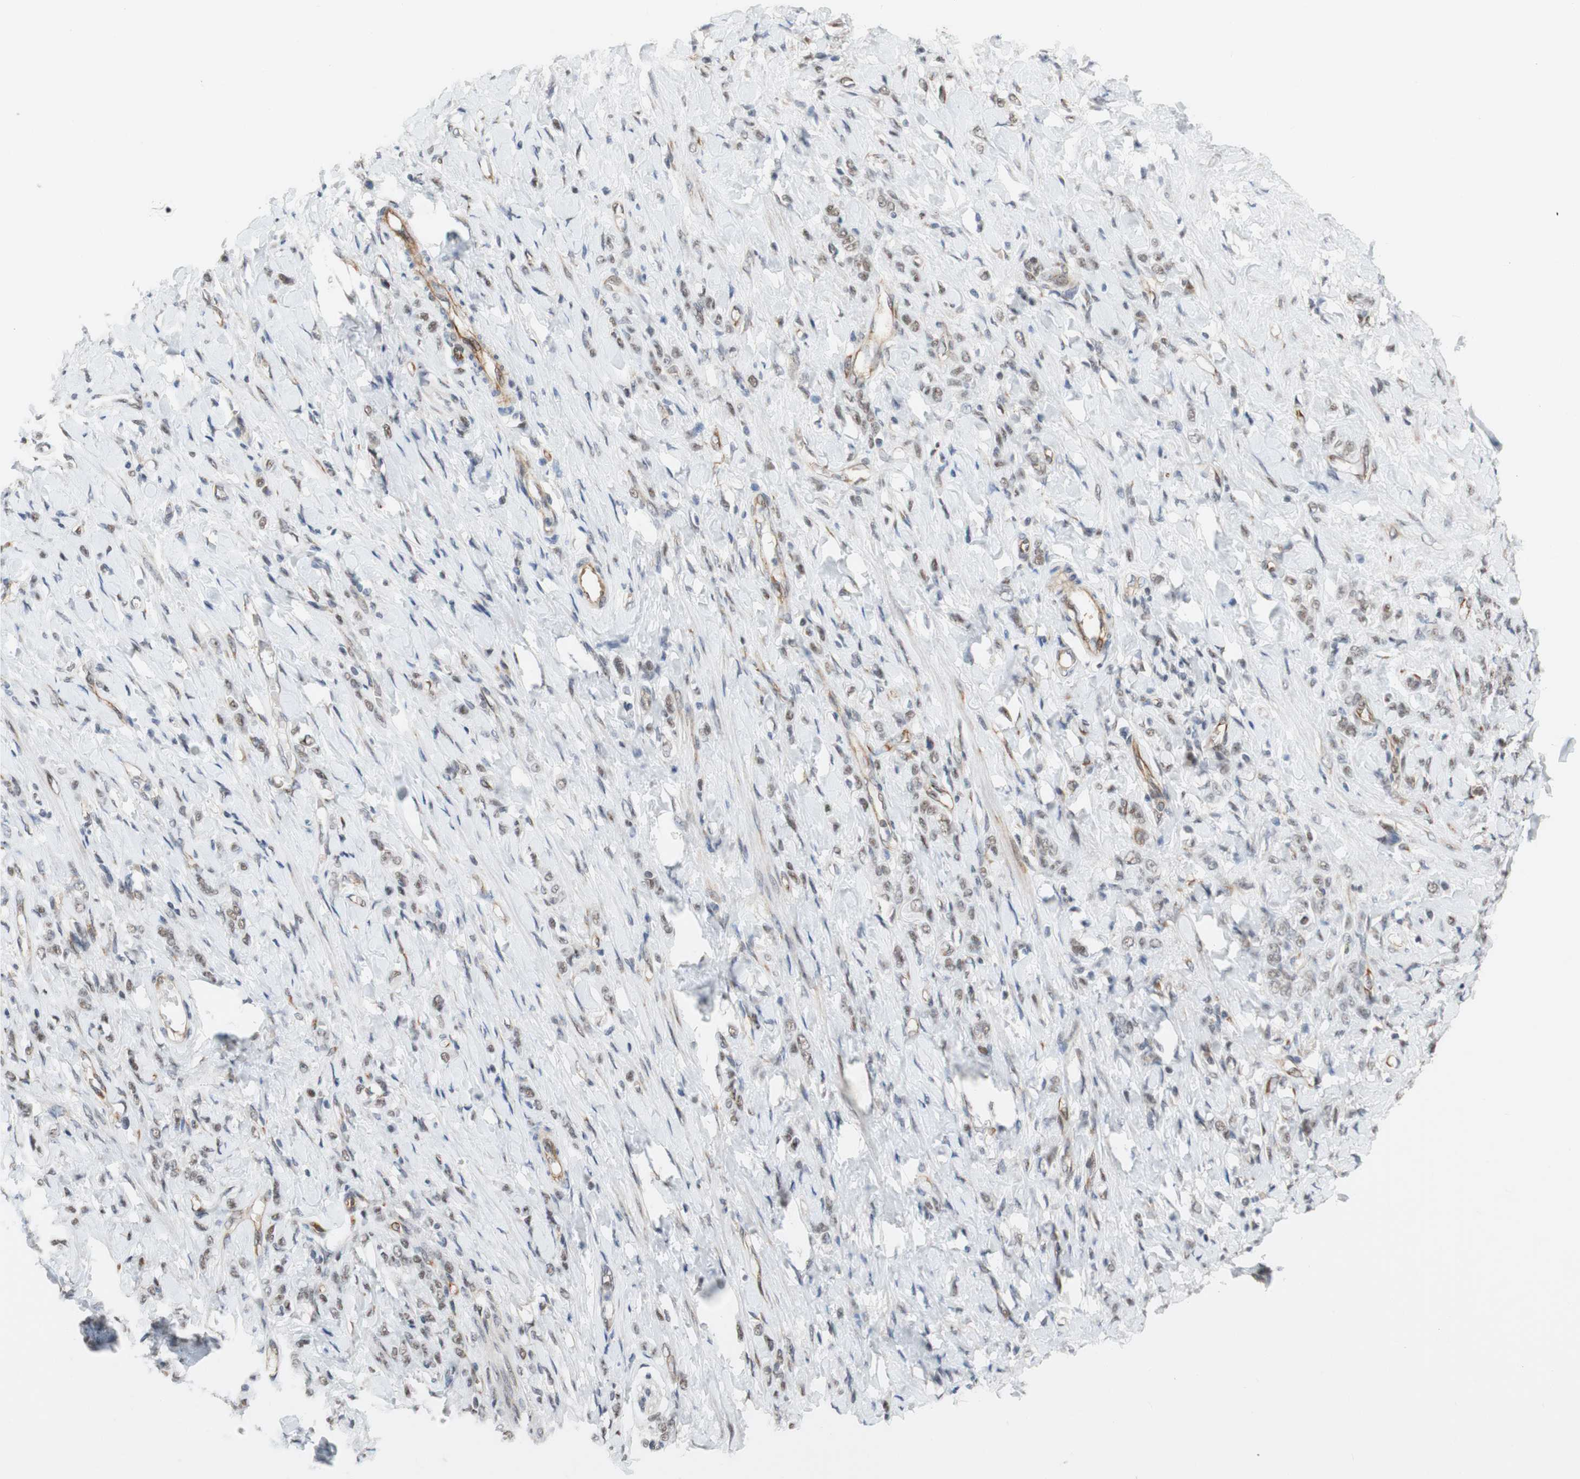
{"staining": {"intensity": "weak", "quantity": ">75%", "location": "nuclear"}, "tissue": "stomach cancer", "cell_type": "Tumor cells", "image_type": "cancer", "snomed": [{"axis": "morphology", "description": "Adenocarcinoma, NOS"}, {"axis": "topography", "description": "Stomach"}], "caption": "Immunohistochemical staining of human stomach adenocarcinoma reveals low levels of weak nuclear protein staining in about >75% of tumor cells. Using DAB (brown) and hematoxylin (blue) stains, captured at high magnification using brightfield microscopy.", "gene": "SAP18", "patient": {"sex": "male", "age": 82}}